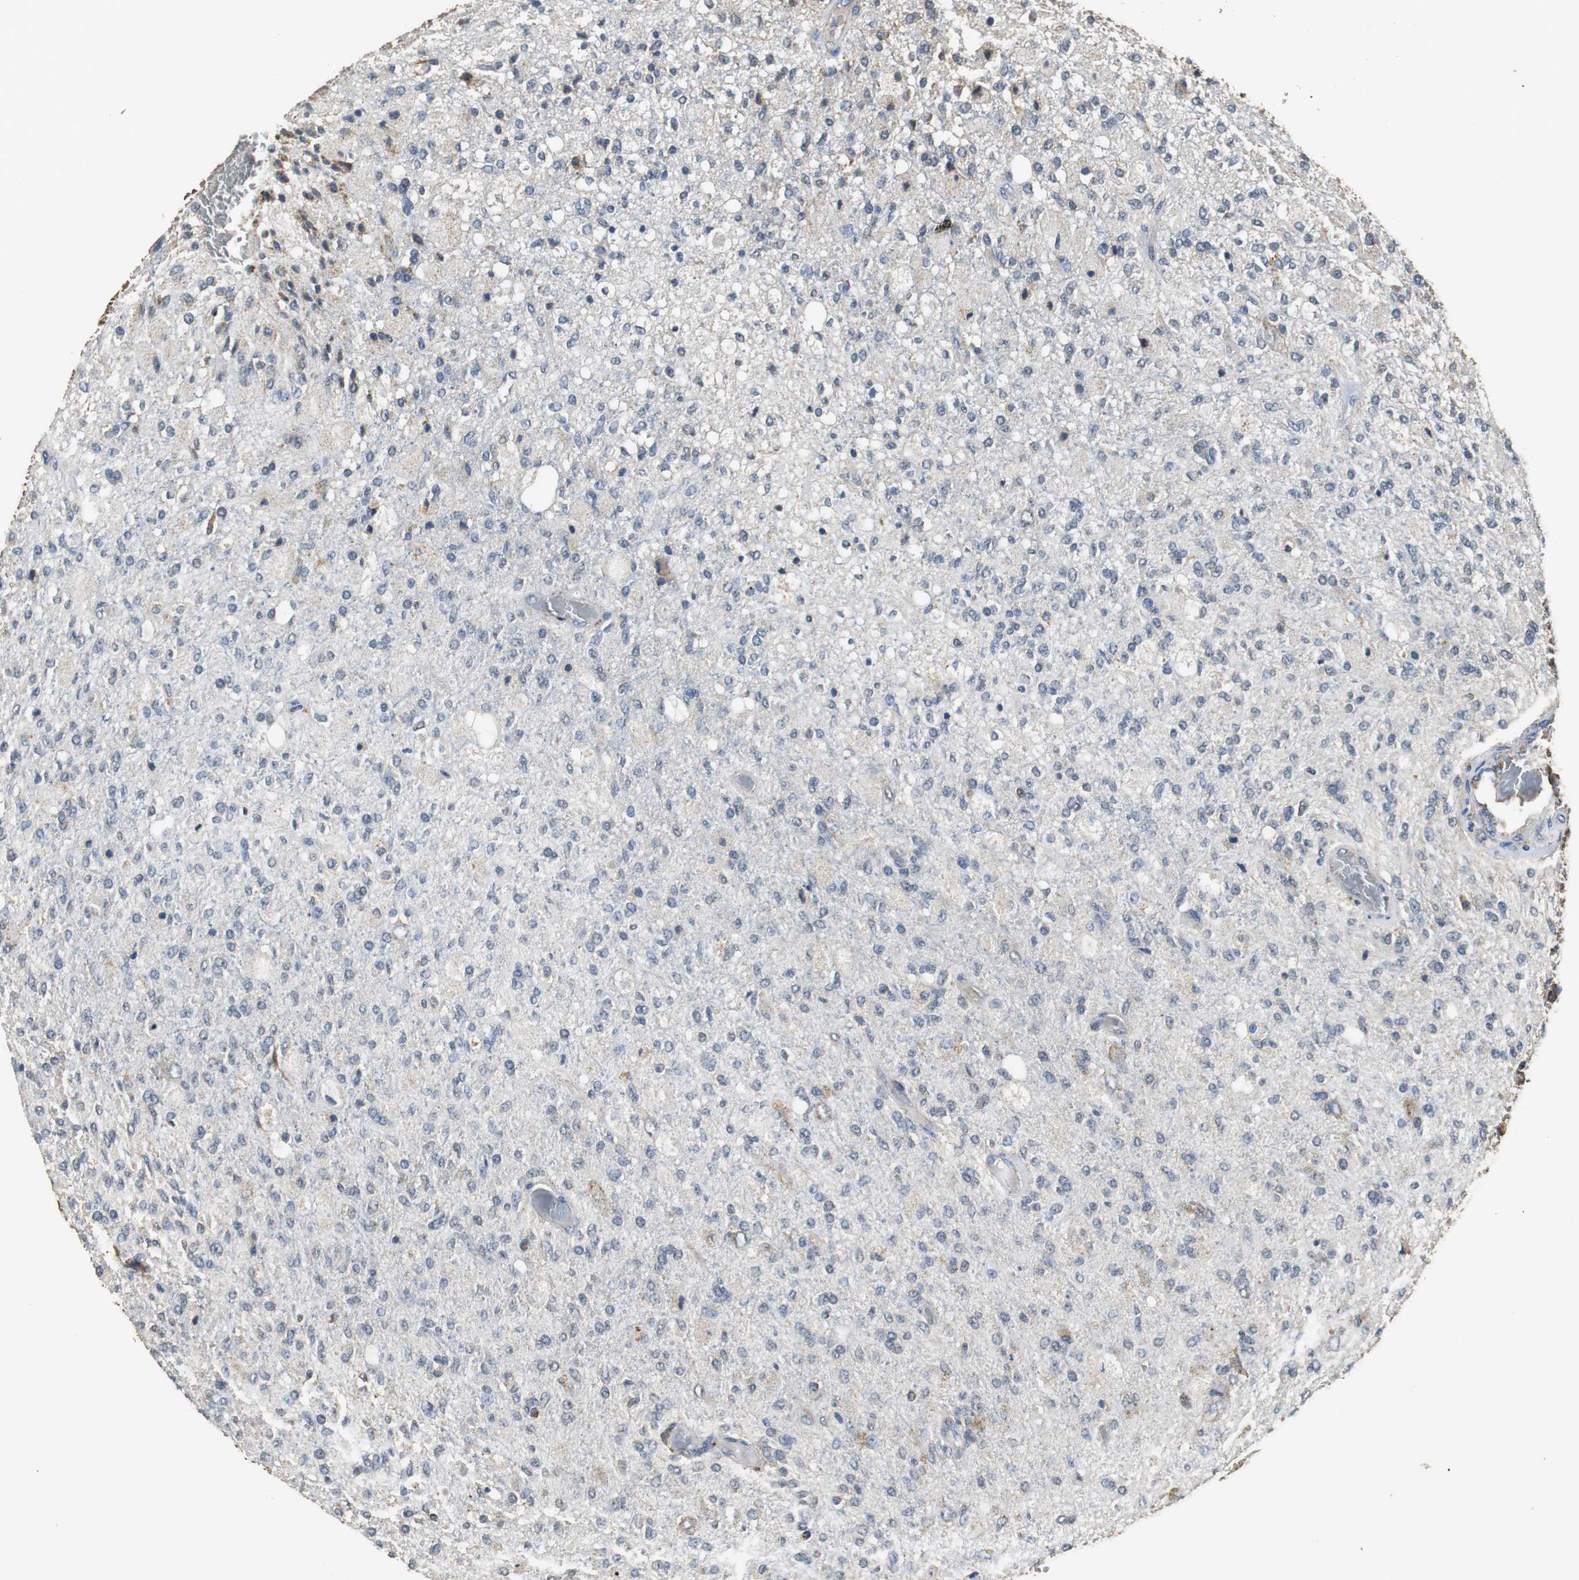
{"staining": {"intensity": "weak", "quantity": "<25%", "location": "cytoplasmic/membranous"}, "tissue": "glioma", "cell_type": "Tumor cells", "image_type": "cancer", "snomed": [{"axis": "morphology", "description": "Normal tissue, NOS"}, {"axis": "morphology", "description": "Glioma, malignant, High grade"}, {"axis": "topography", "description": "Cerebral cortex"}], "caption": "The image displays no significant positivity in tumor cells of glioma.", "gene": "NNT", "patient": {"sex": "male", "age": 77}}